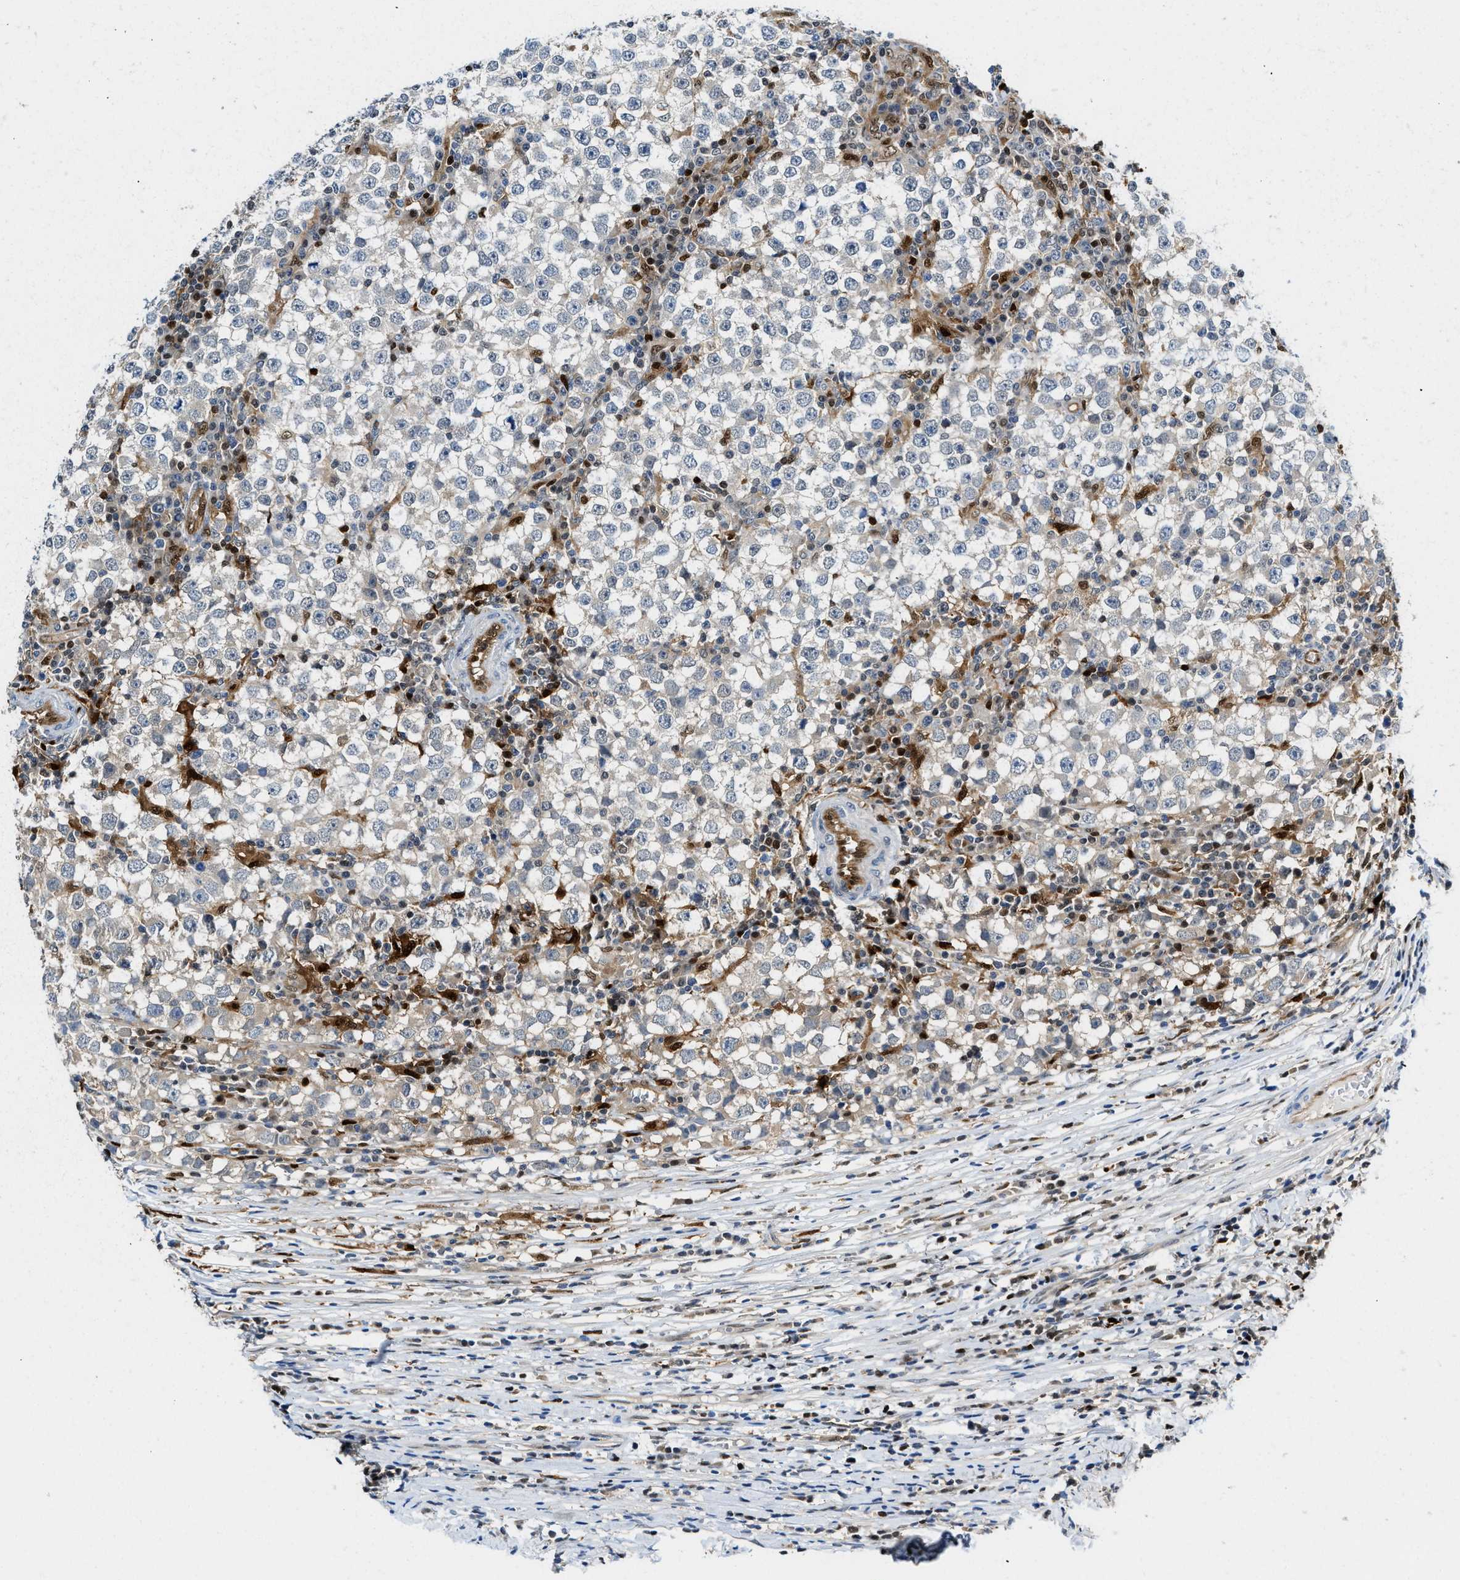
{"staining": {"intensity": "negative", "quantity": "none", "location": "none"}, "tissue": "testis cancer", "cell_type": "Tumor cells", "image_type": "cancer", "snomed": [{"axis": "morphology", "description": "Seminoma, NOS"}, {"axis": "topography", "description": "Testis"}], "caption": "Immunohistochemistry of human seminoma (testis) displays no expression in tumor cells. The staining is performed using DAB (3,3'-diaminobenzidine) brown chromogen with nuclei counter-stained in using hematoxylin.", "gene": "LTA4H", "patient": {"sex": "male", "age": 65}}